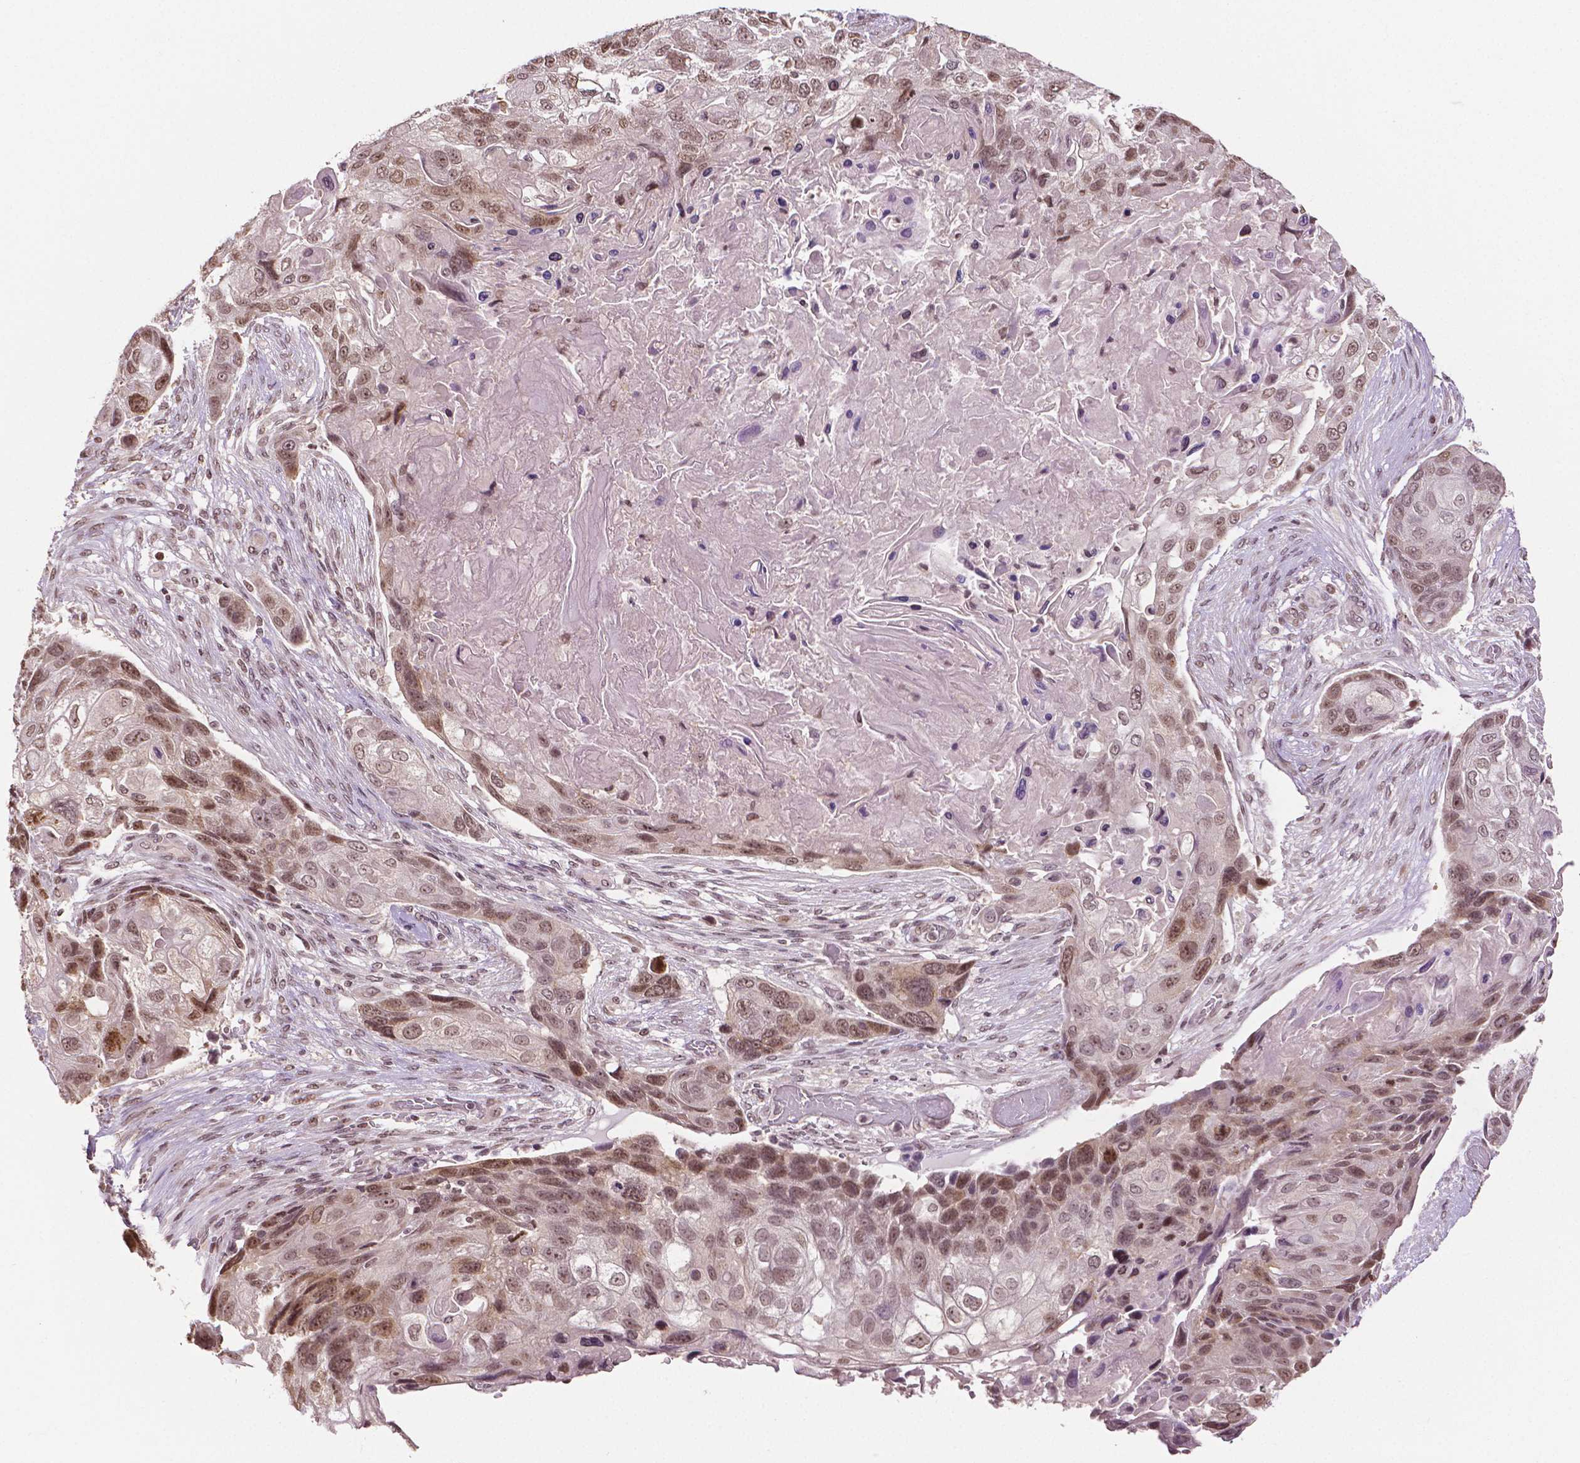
{"staining": {"intensity": "moderate", "quantity": ">75%", "location": "nuclear"}, "tissue": "lung cancer", "cell_type": "Tumor cells", "image_type": "cancer", "snomed": [{"axis": "morphology", "description": "Squamous cell carcinoma, NOS"}, {"axis": "topography", "description": "Lung"}], "caption": "This histopathology image reveals IHC staining of human lung cancer, with medium moderate nuclear positivity in approximately >75% of tumor cells.", "gene": "DEK", "patient": {"sex": "male", "age": 69}}